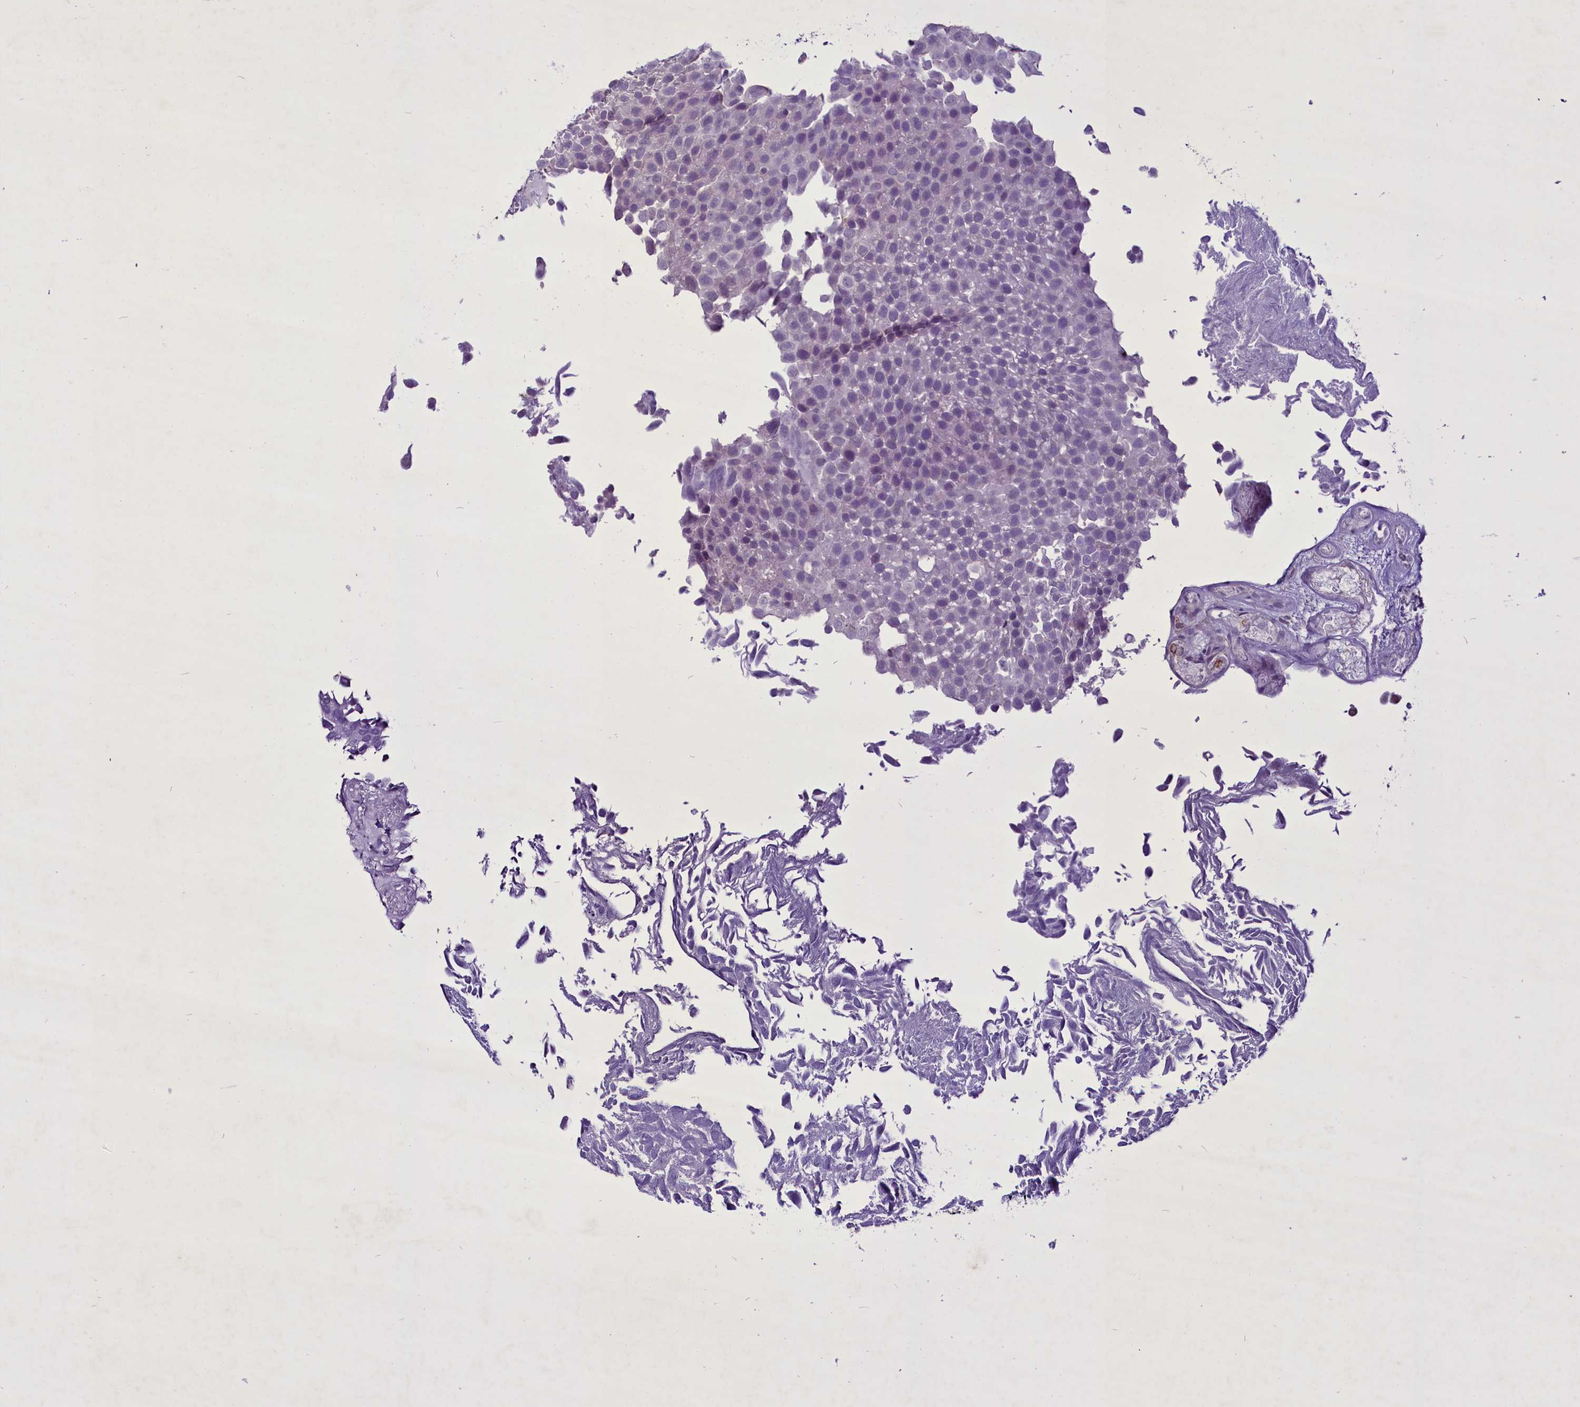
{"staining": {"intensity": "negative", "quantity": "none", "location": "none"}, "tissue": "urothelial cancer", "cell_type": "Tumor cells", "image_type": "cancer", "snomed": [{"axis": "morphology", "description": "Urothelial carcinoma, Low grade"}, {"axis": "topography", "description": "Urinary bladder"}], "caption": "There is no significant staining in tumor cells of urothelial cancer. (Brightfield microscopy of DAB immunohistochemistry at high magnification).", "gene": "FAM209B", "patient": {"sex": "male", "age": 89}}